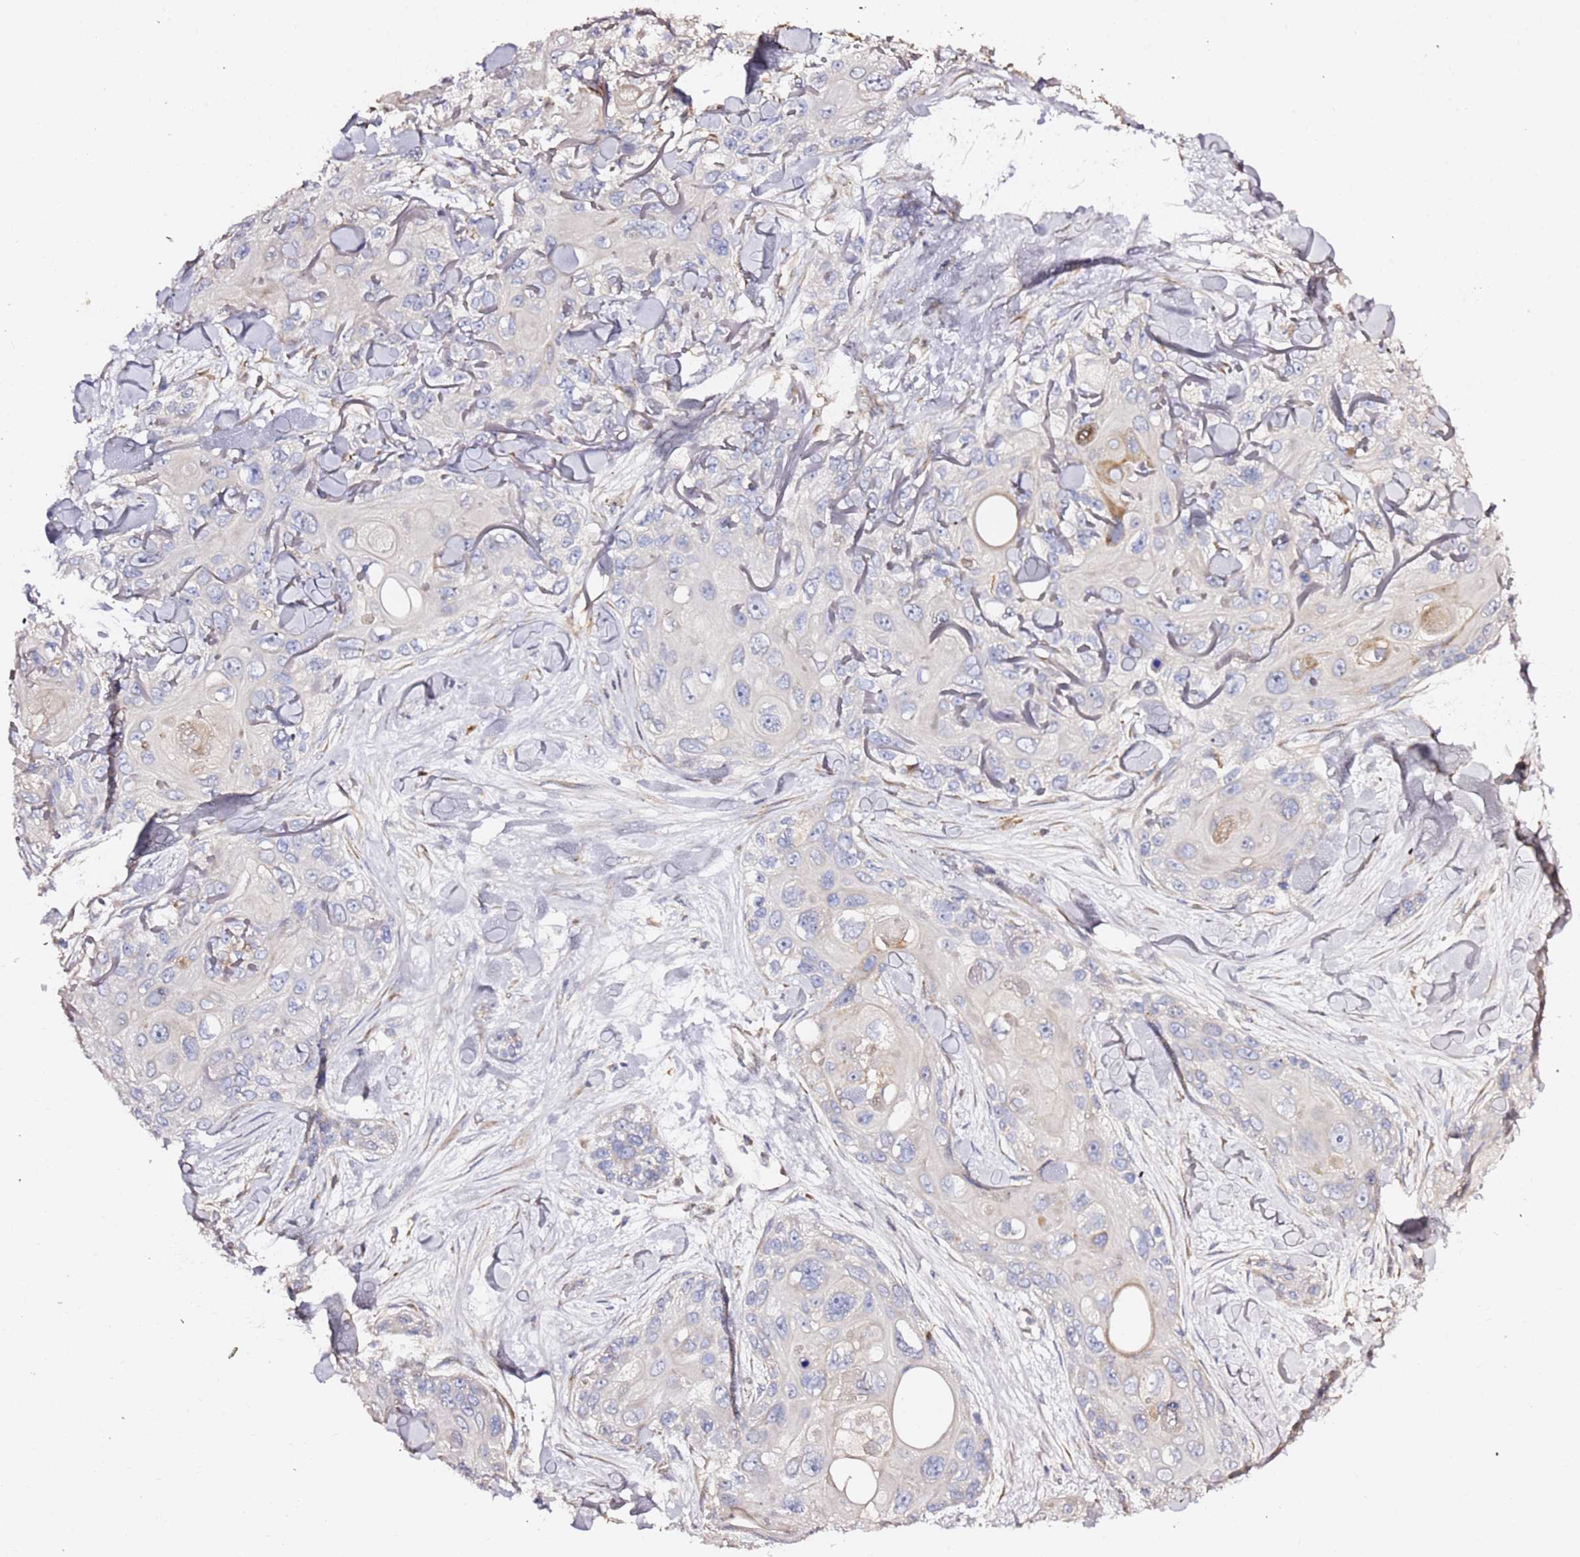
{"staining": {"intensity": "negative", "quantity": "none", "location": "none"}, "tissue": "skin cancer", "cell_type": "Tumor cells", "image_type": "cancer", "snomed": [{"axis": "morphology", "description": "Normal tissue, NOS"}, {"axis": "morphology", "description": "Squamous cell carcinoma, NOS"}, {"axis": "topography", "description": "Skin"}], "caption": "The micrograph reveals no staining of tumor cells in skin cancer (squamous cell carcinoma).", "gene": "HSD17B7", "patient": {"sex": "male", "age": 72}}